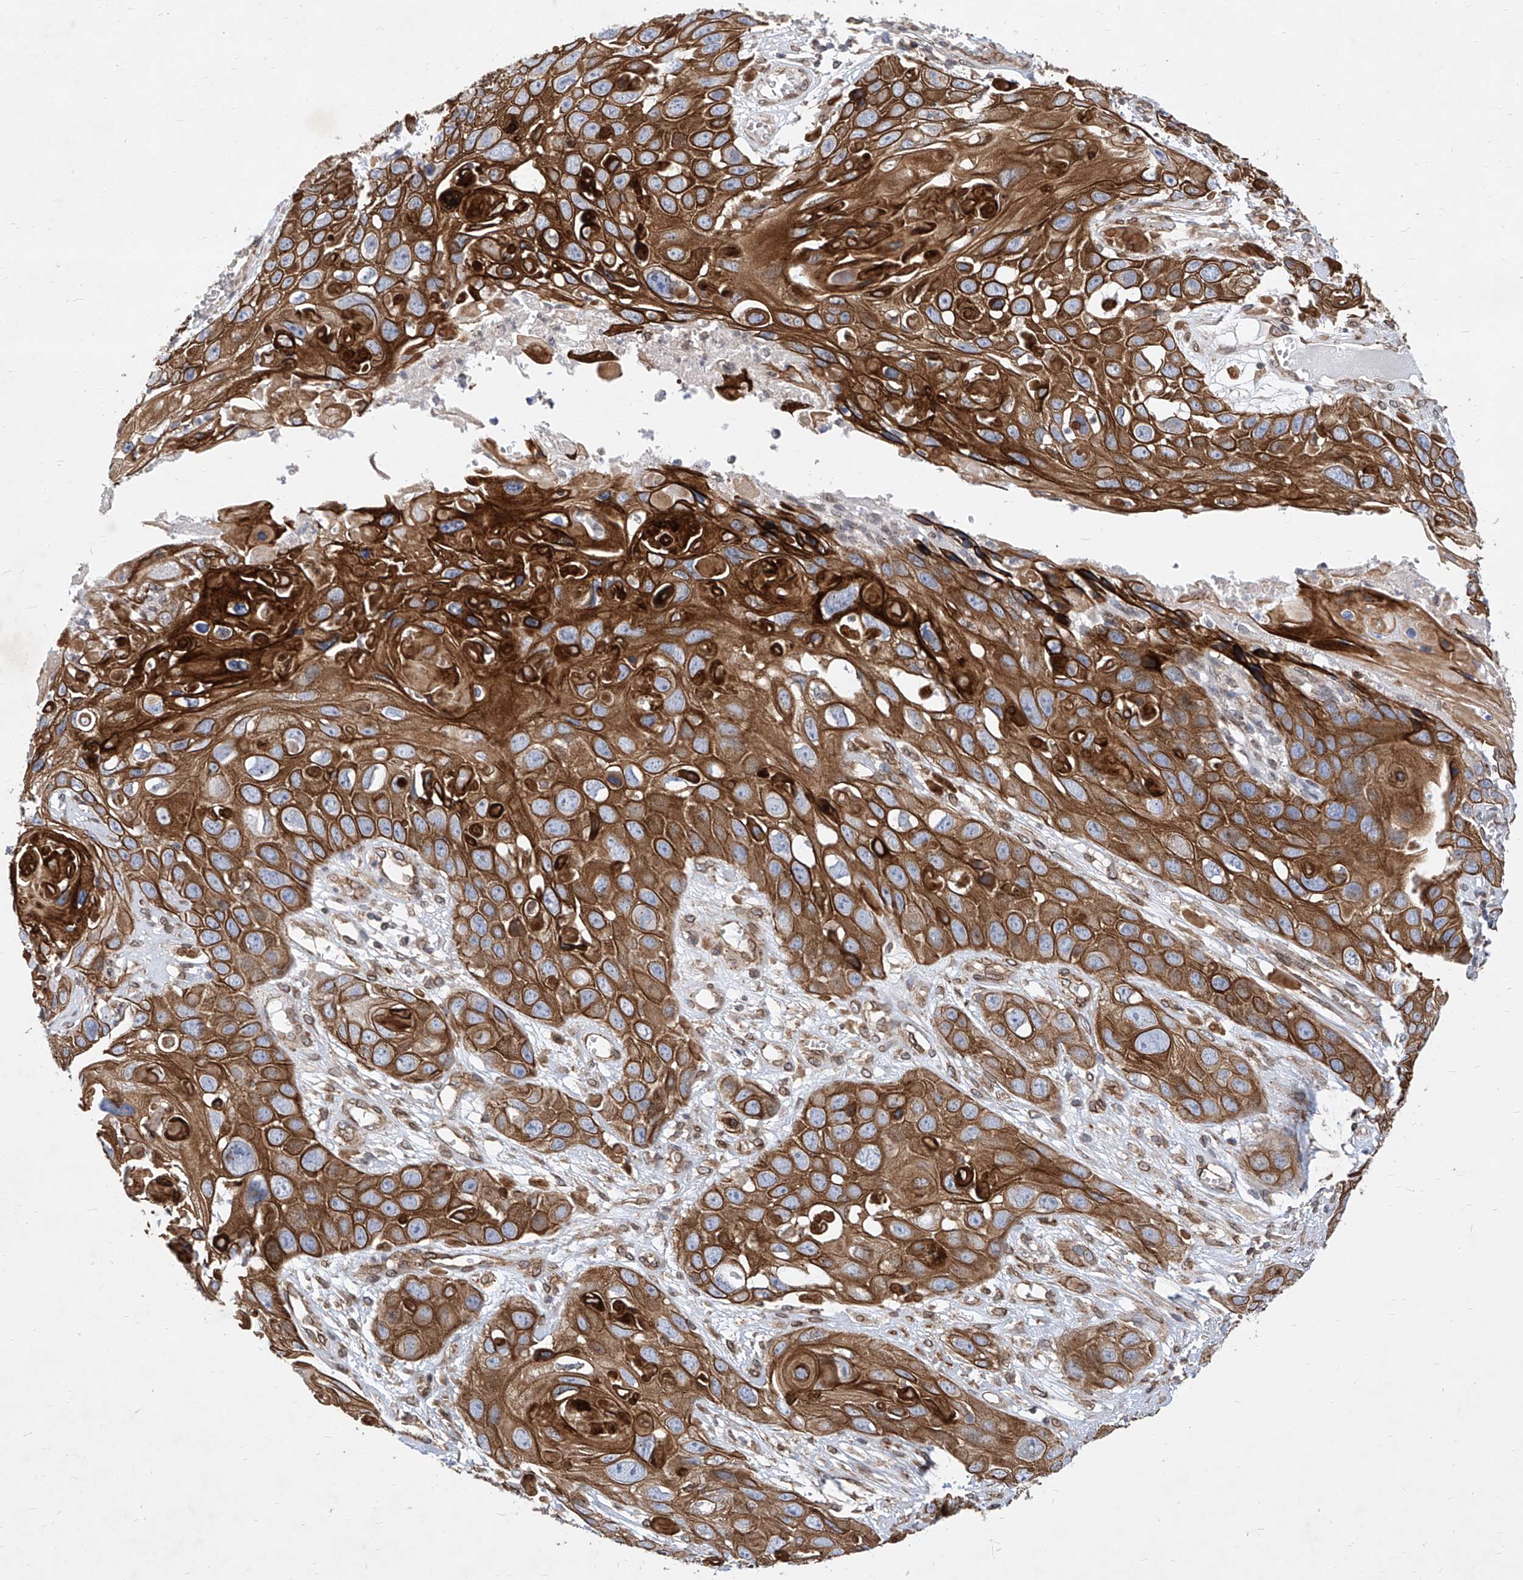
{"staining": {"intensity": "strong", "quantity": ">75%", "location": "cytoplasmic/membranous"}, "tissue": "skin cancer", "cell_type": "Tumor cells", "image_type": "cancer", "snomed": [{"axis": "morphology", "description": "Squamous cell carcinoma, NOS"}, {"axis": "topography", "description": "Skin"}], "caption": "Immunohistochemistry micrograph of squamous cell carcinoma (skin) stained for a protein (brown), which displays high levels of strong cytoplasmic/membranous expression in about >75% of tumor cells.", "gene": "MX2", "patient": {"sex": "male", "age": 55}}